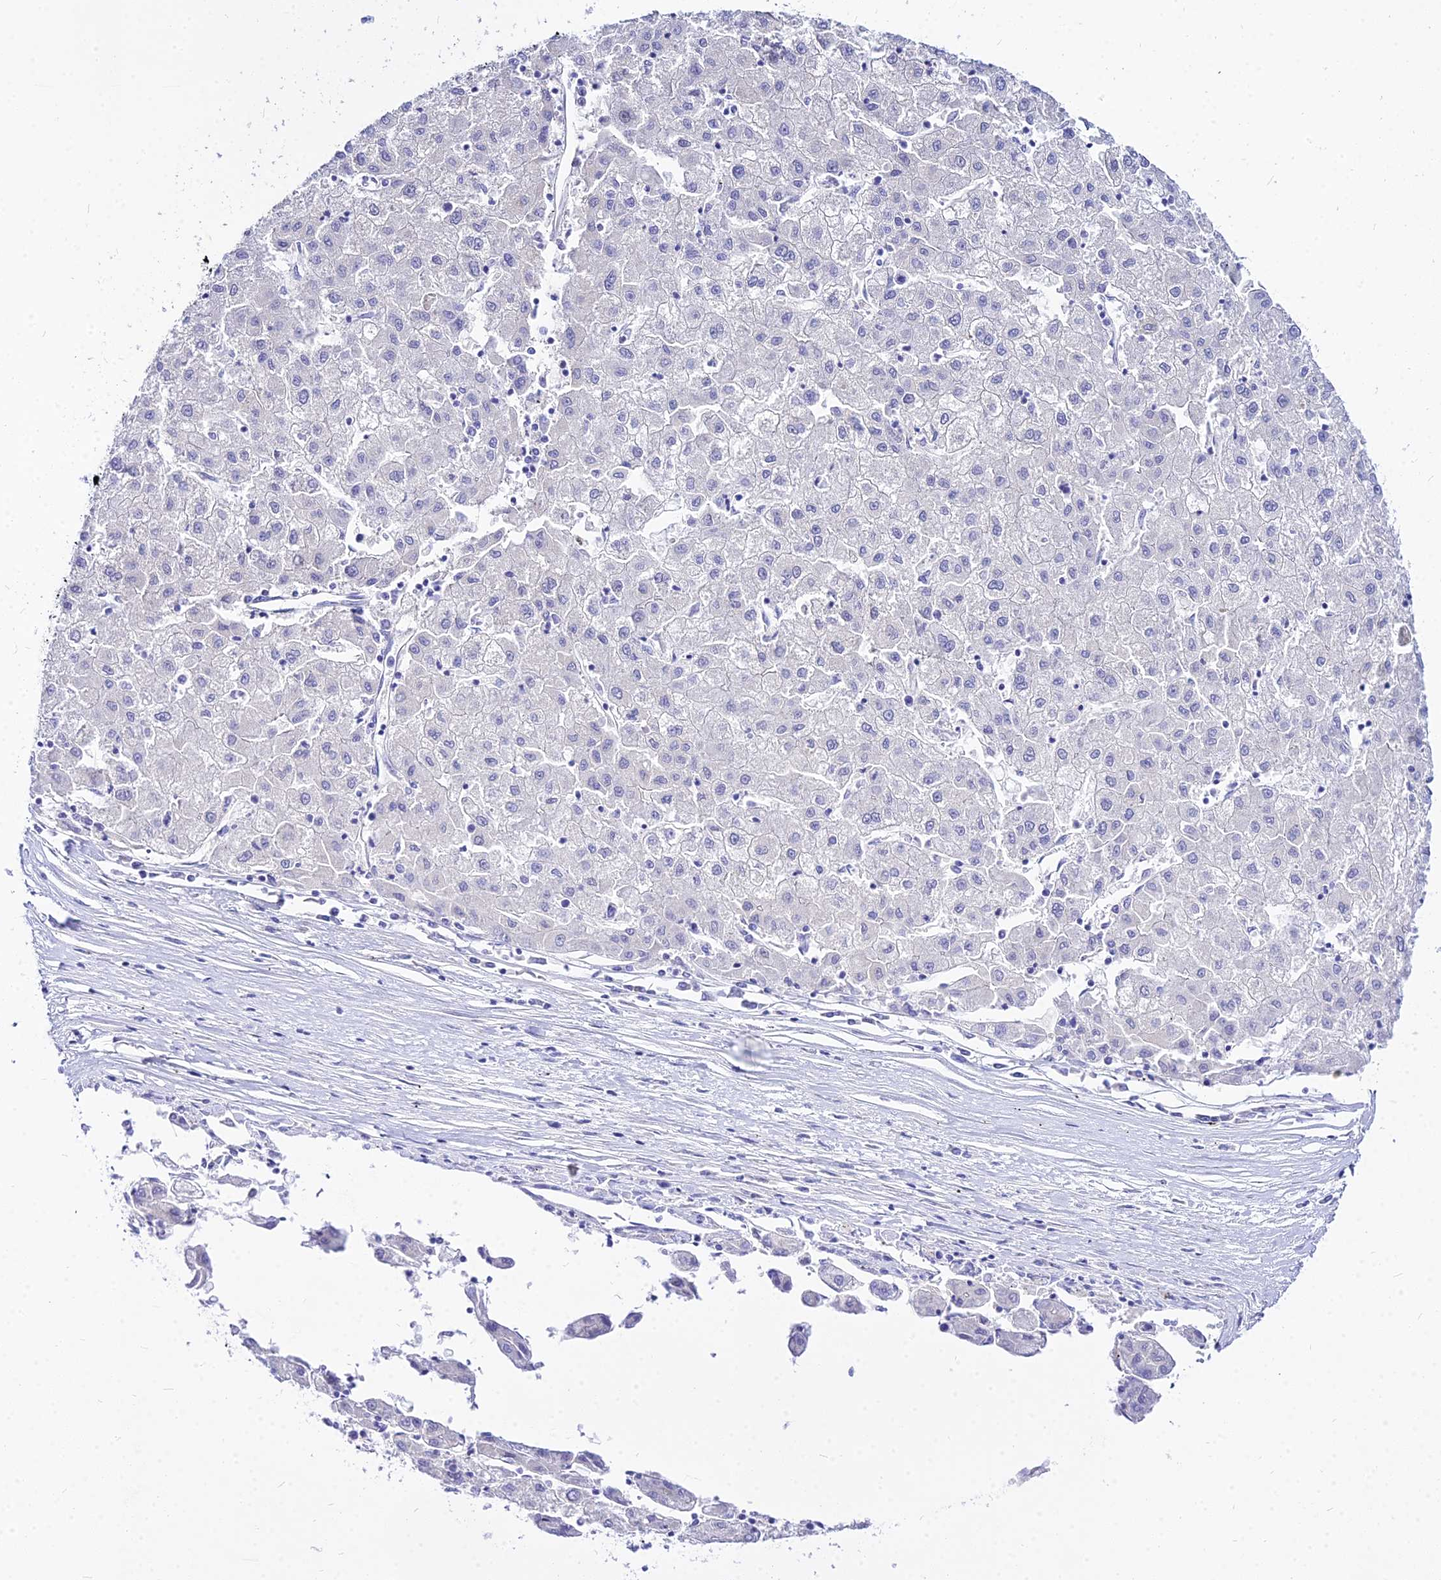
{"staining": {"intensity": "negative", "quantity": "none", "location": "none"}, "tissue": "liver cancer", "cell_type": "Tumor cells", "image_type": "cancer", "snomed": [{"axis": "morphology", "description": "Carcinoma, Hepatocellular, NOS"}, {"axis": "topography", "description": "Liver"}], "caption": "An IHC micrograph of liver cancer is shown. There is no staining in tumor cells of liver cancer.", "gene": "CARD18", "patient": {"sex": "male", "age": 72}}